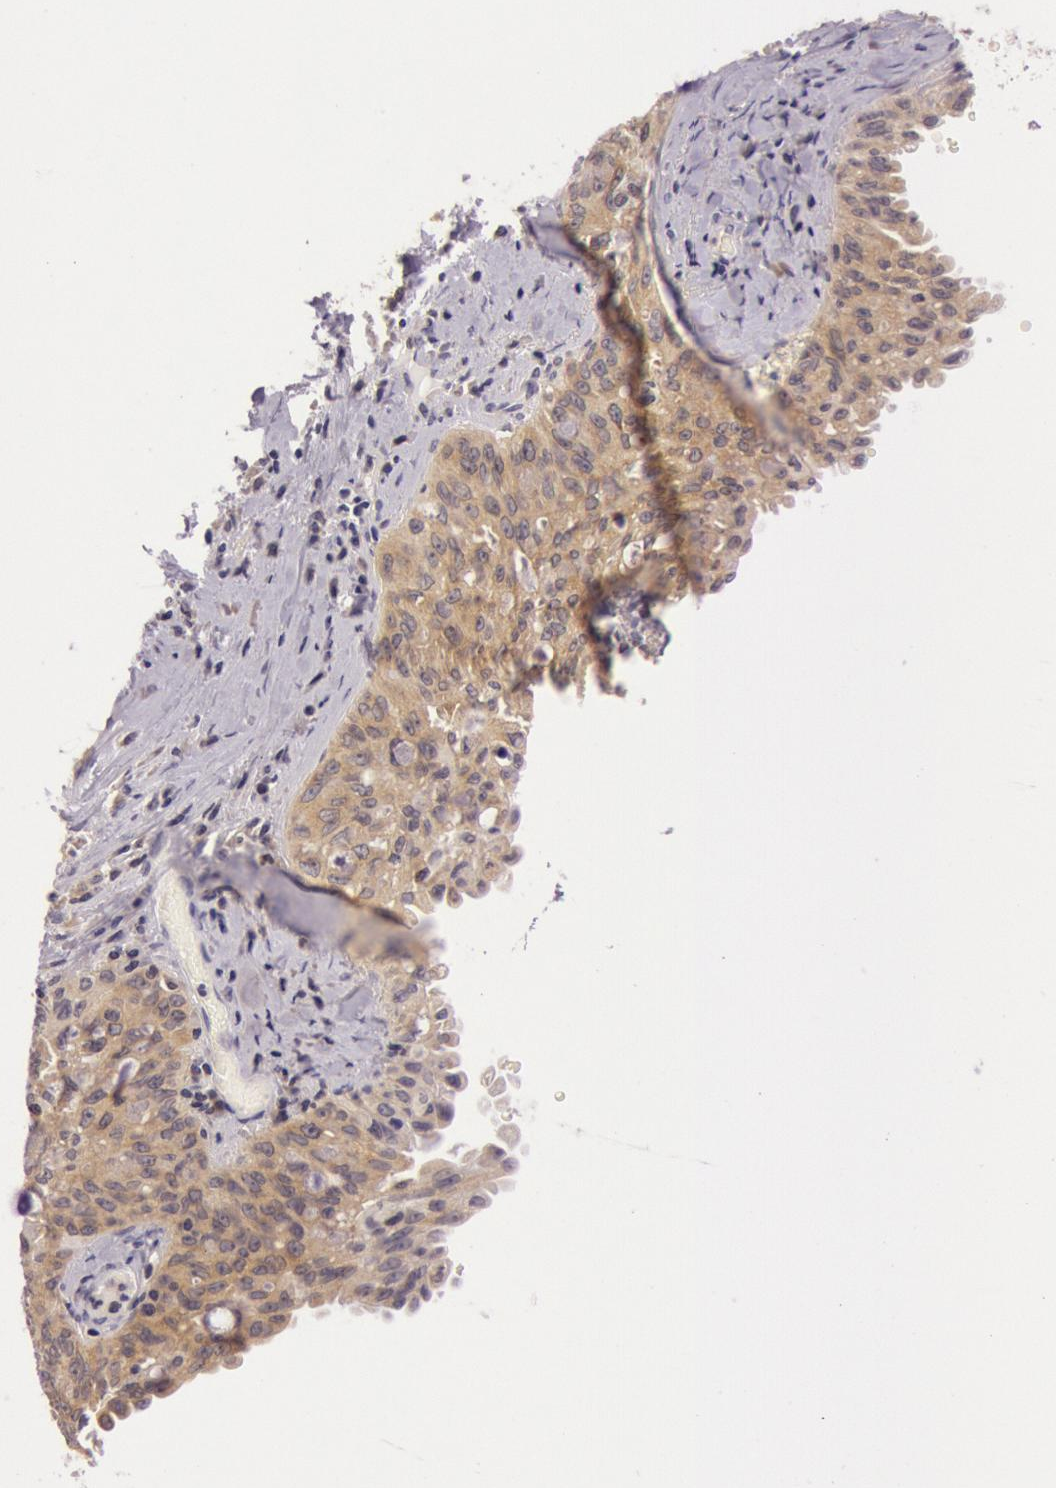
{"staining": {"intensity": "moderate", "quantity": ">75%", "location": "cytoplasmic/membranous"}, "tissue": "lung cancer", "cell_type": "Tumor cells", "image_type": "cancer", "snomed": [{"axis": "morphology", "description": "Adenocarcinoma, NOS"}, {"axis": "topography", "description": "Lung"}], "caption": "Protein staining of lung cancer tissue exhibits moderate cytoplasmic/membranous positivity in about >75% of tumor cells.", "gene": "CDK16", "patient": {"sex": "female", "age": 44}}